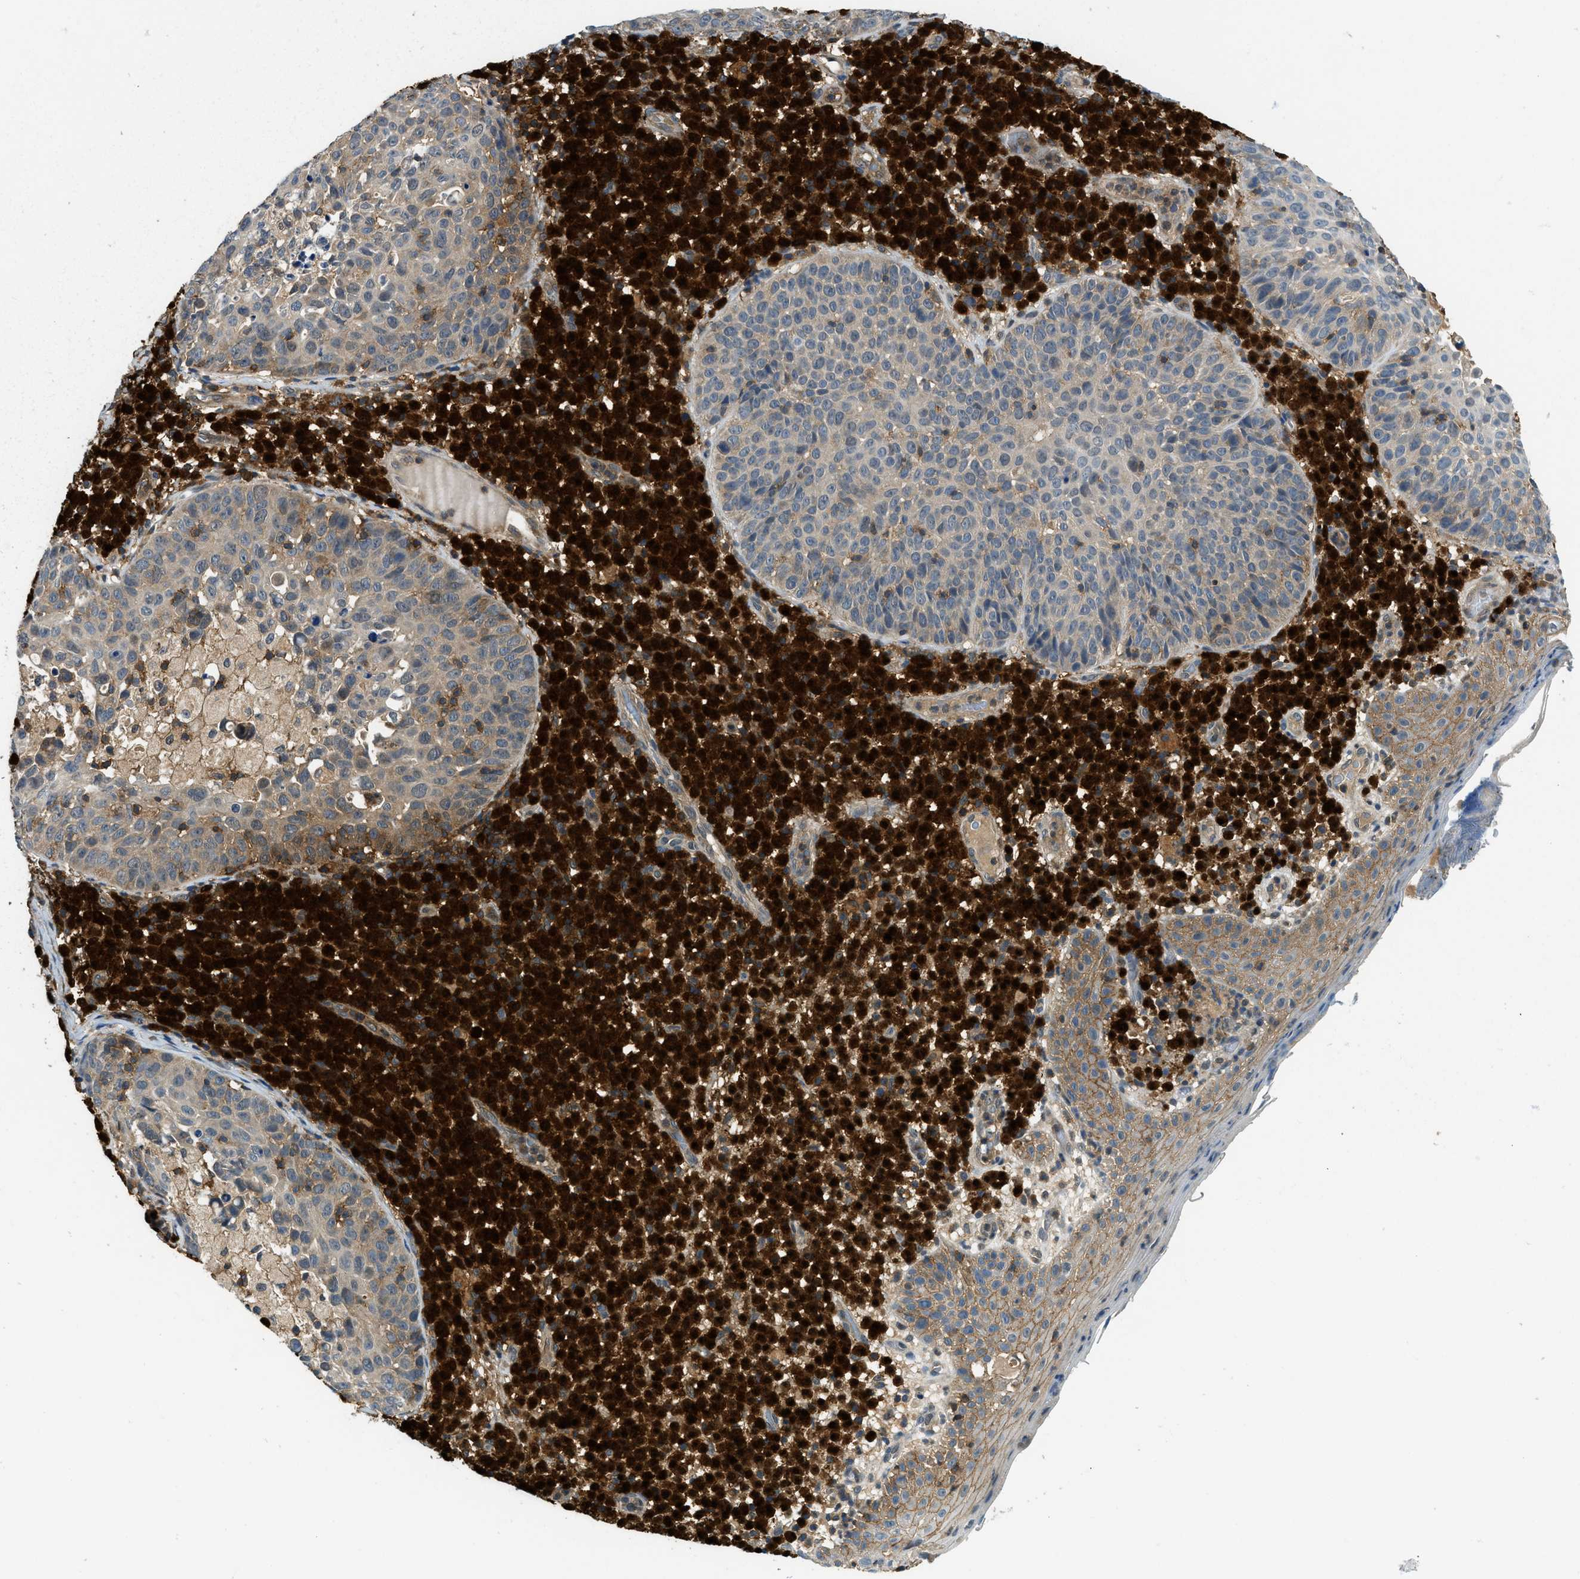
{"staining": {"intensity": "weak", "quantity": "<25%", "location": "cytoplasmic/membranous"}, "tissue": "skin cancer", "cell_type": "Tumor cells", "image_type": "cancer", "snomed": [{"axis": "morphology", "description": "Squamous cell carcinoma in situ, NOS"}, {"axis": "morphology", "description": "Squamous cell carcinoma, NOS"}, {"axis": "topography", "description": "Skin"}], "caption": "Micrograph shows no significant protein expression in tumor cells of skin cancer.", "gene": "GMPPB", "patient": {"sex": "male", "age": 93}}